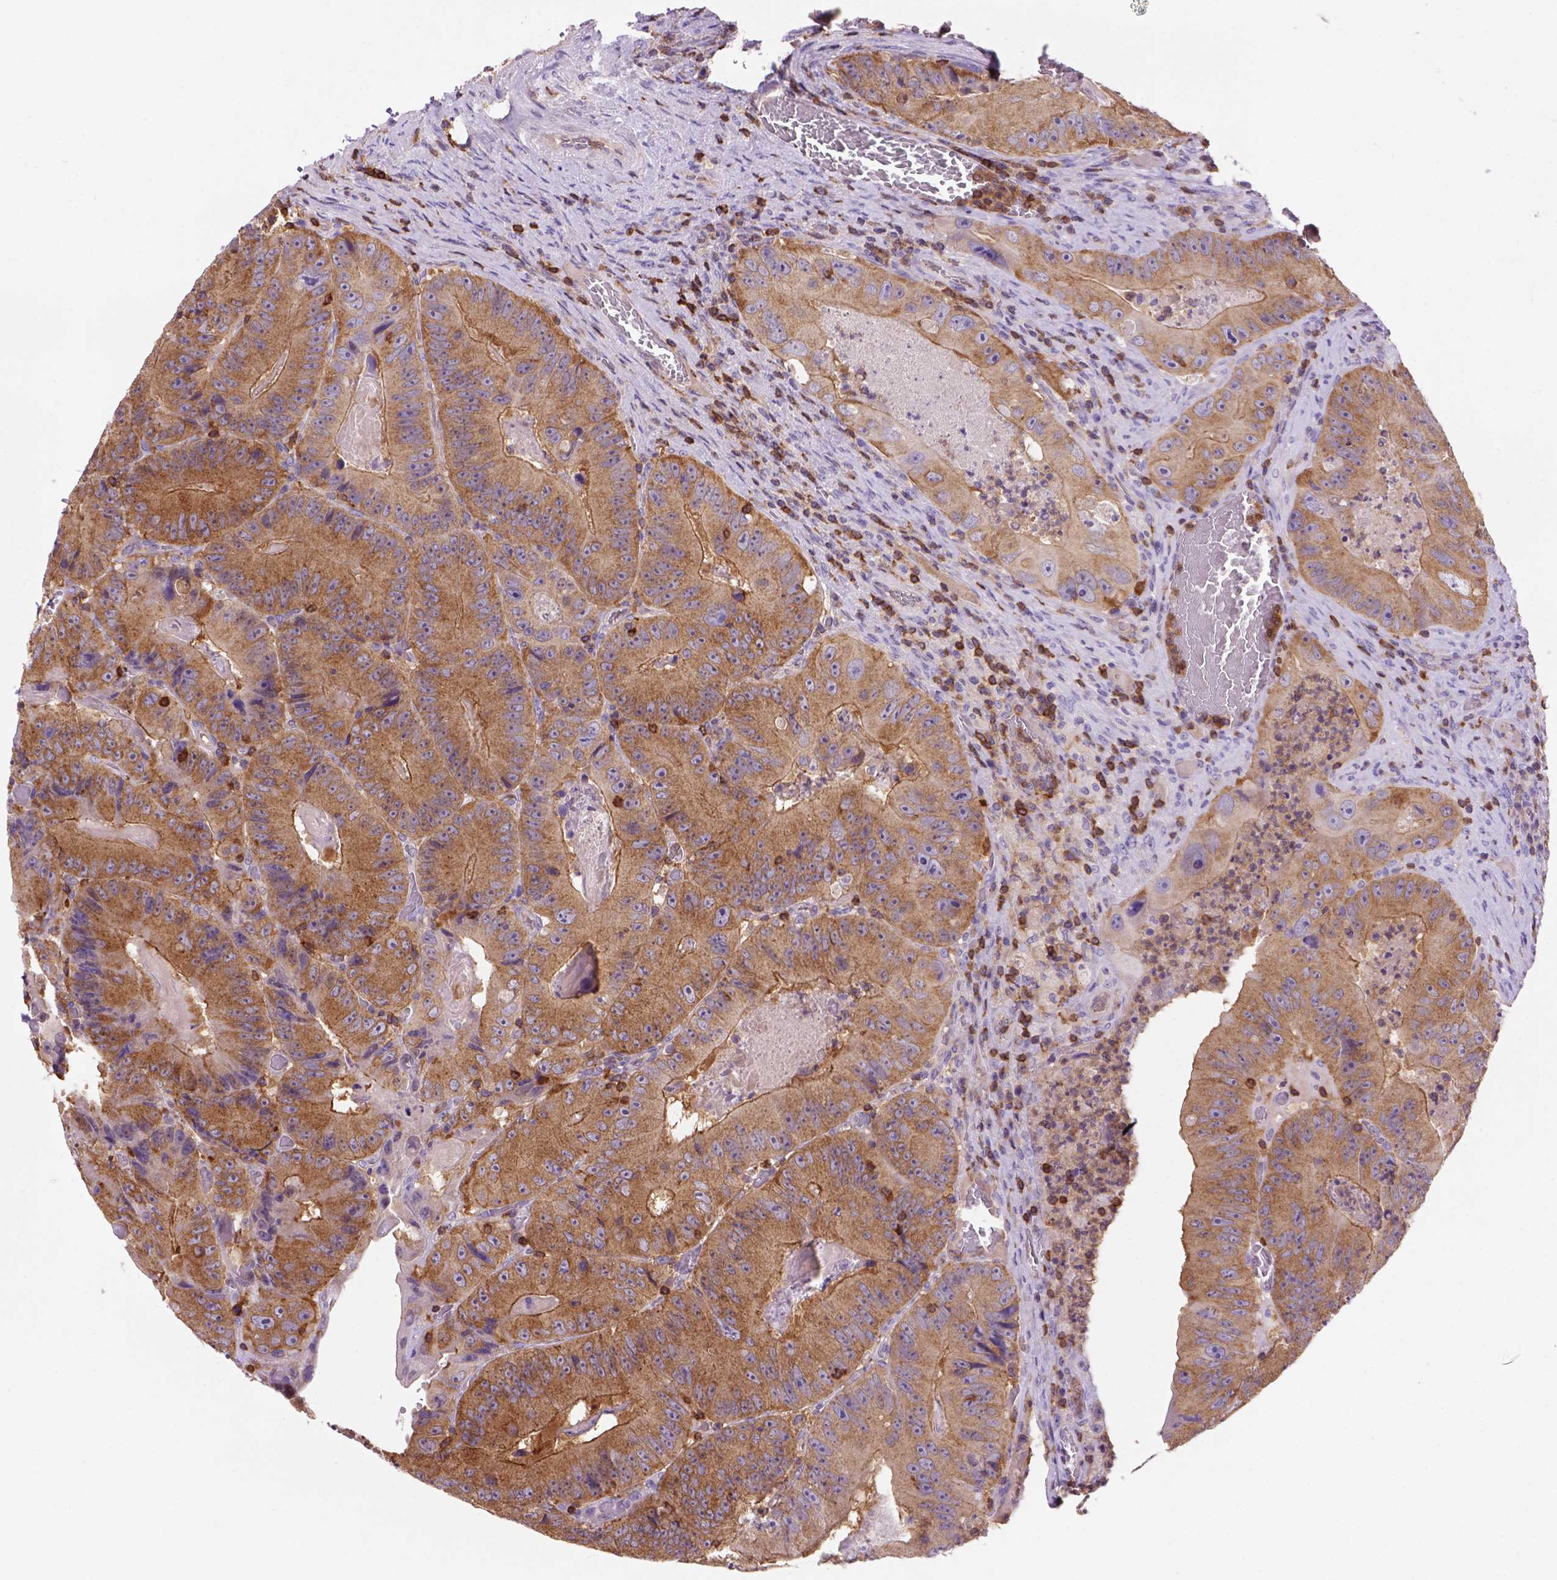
{"staining": {"intensity": "moderate", "quantity": ">75%", "location": "cytoplasmic/membranous"}, "tissue": "colorectal cancer", "cell_type": "Tumor cells", "image_type": "cancer", "snomed": [{"axis": "morphology", "description": "Adenocarcinoma, NOS"}, {"axis": "topography", "description": "Colon"}], "caption": "The immunohistochemical stain labels moderate cytoplasmic/membranous expression in tumor cells of colorectal cancer (adenocarcinoma) tissue.", "gene": "INPP5D", "patient": {"sex": "female", "age": 86}}